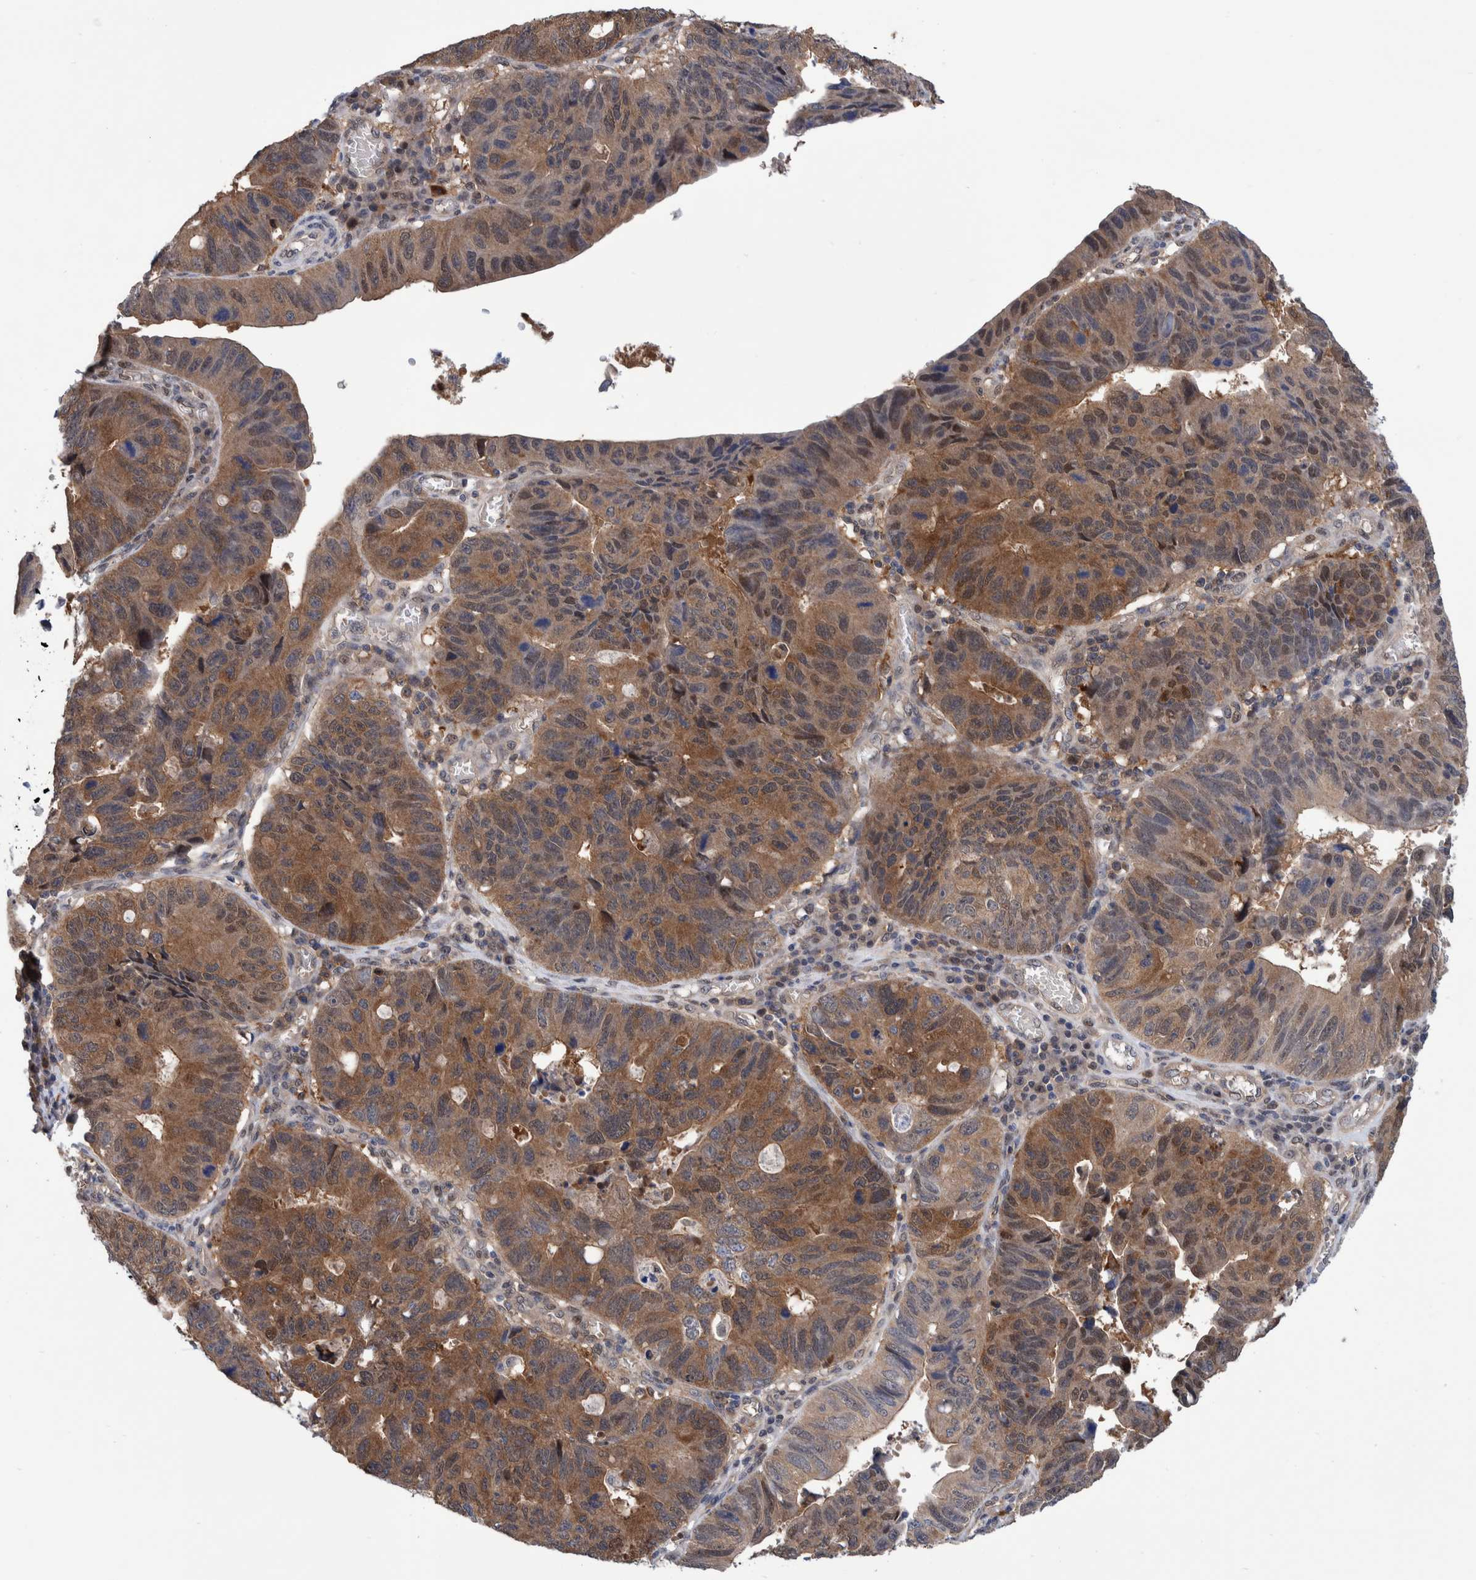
{"staining": {"intensity": "moderate", "quantity": ">75%", "location": "cytoplasmic/membranous"}, "tissue": "stomach cancer", "cell_type": "Tumor cells", "image_type": "cancer", "snomed": [{"axis": "morphology", "description": "Adenocarcinoma, NOS"}, {"axis": "topography", "description": "Stomach"}], "caption": "Protein staining exhibits moderate cytoplasmic/membranous positivity in about >75% of tumor cells in adenocarcinoma (stomach).", "gene": "PFAS", "patient": {"sex": "male", "age": 59}}